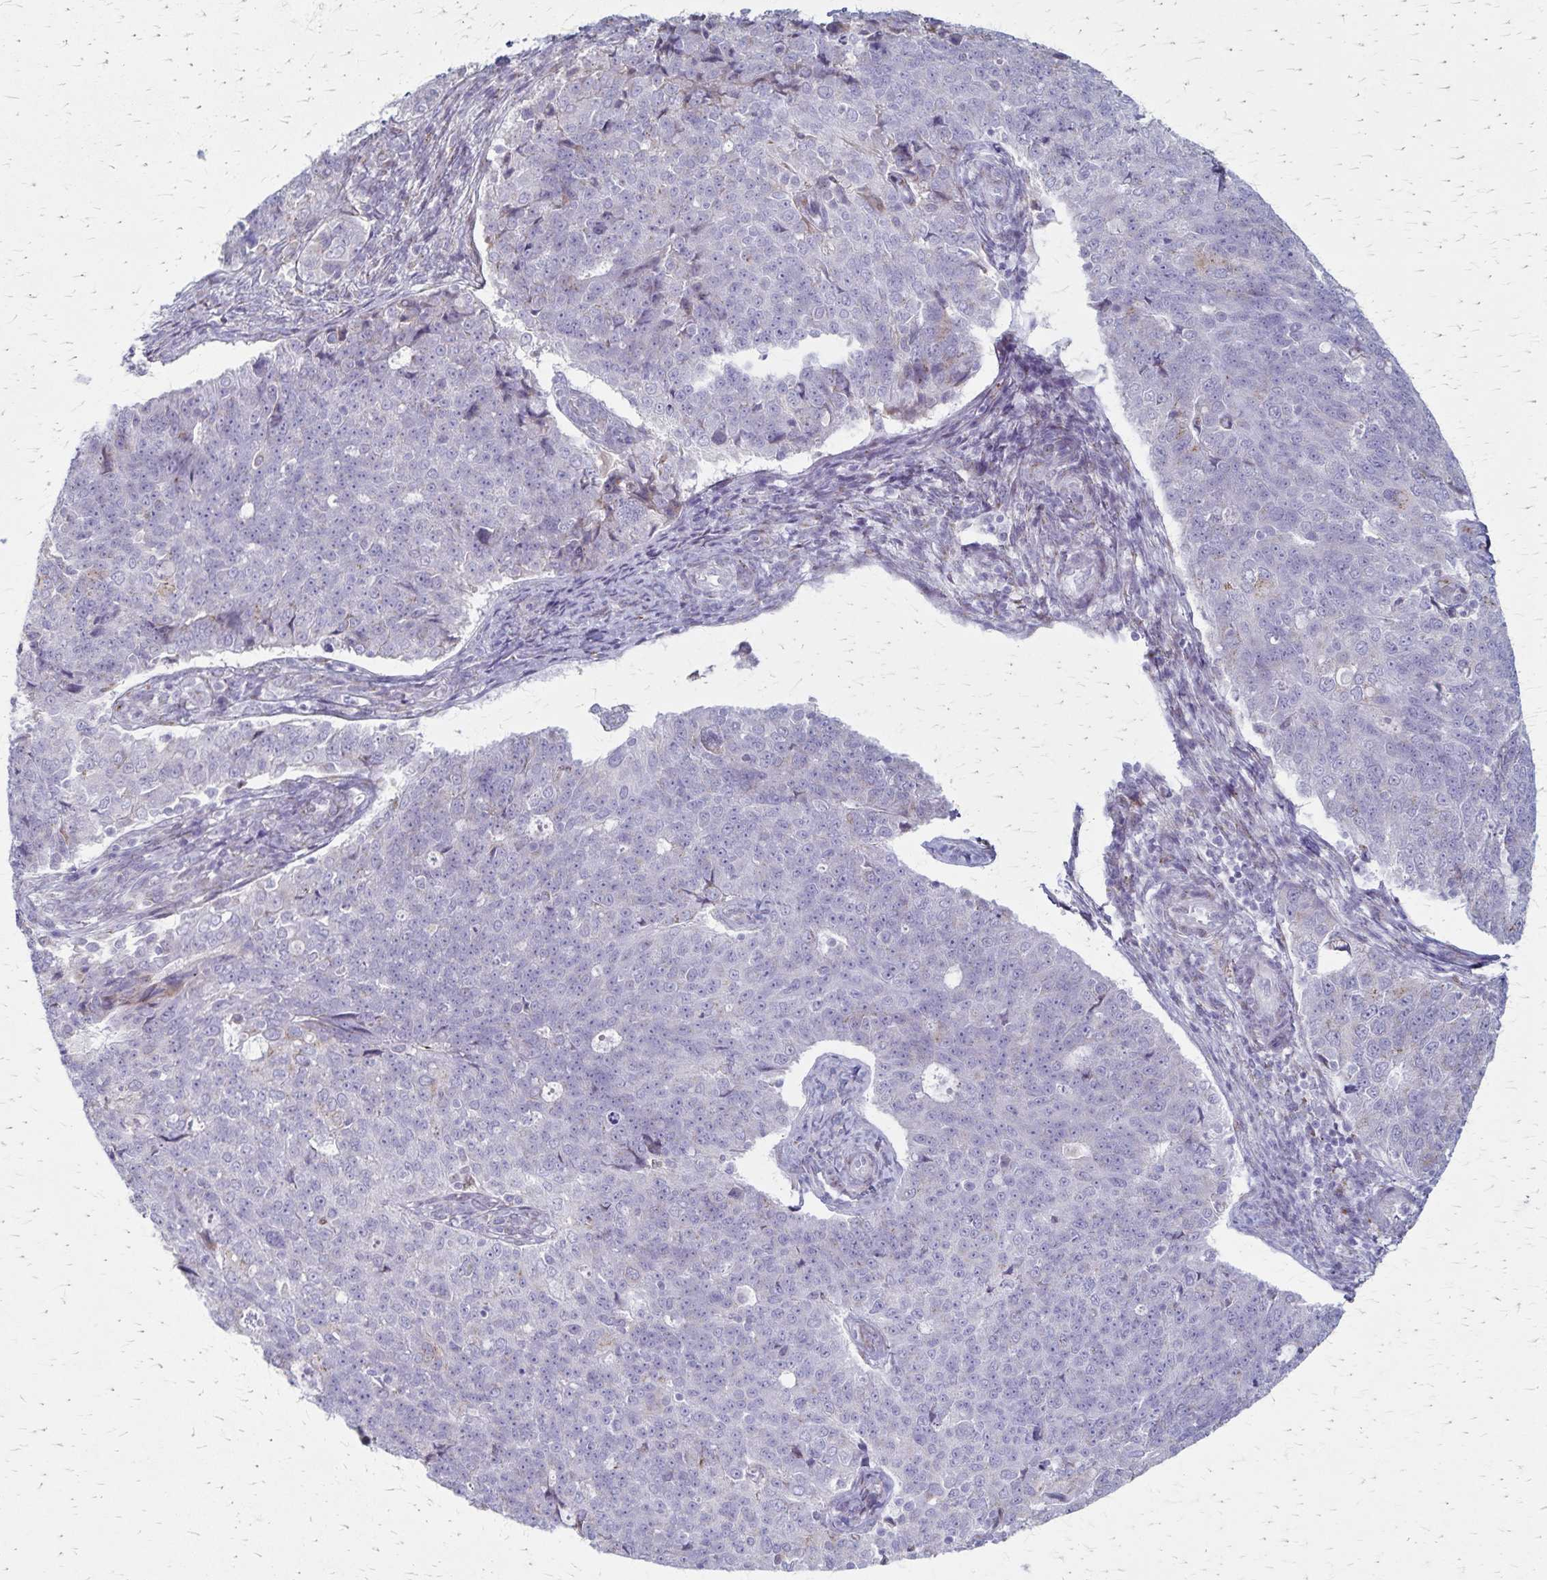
{"staining": {"intensity": "negative", "quantity": "none", "location": "none"}, "tissue": "endometrial cancer", "cell_type": "Tumor cells", "image_type": "cancer", "snomed": [{"axis": "morphology", "description": "Adenocarcinoma, NOS"}, {"axis": "topography", "description": "Endometrium"}], "caption": "An image of endometrial cancer stained for a protein demonstrates no brown staining in tumor cells.", "gene": "MCFD2", "patient": {"sex": "female", "age": 43}}